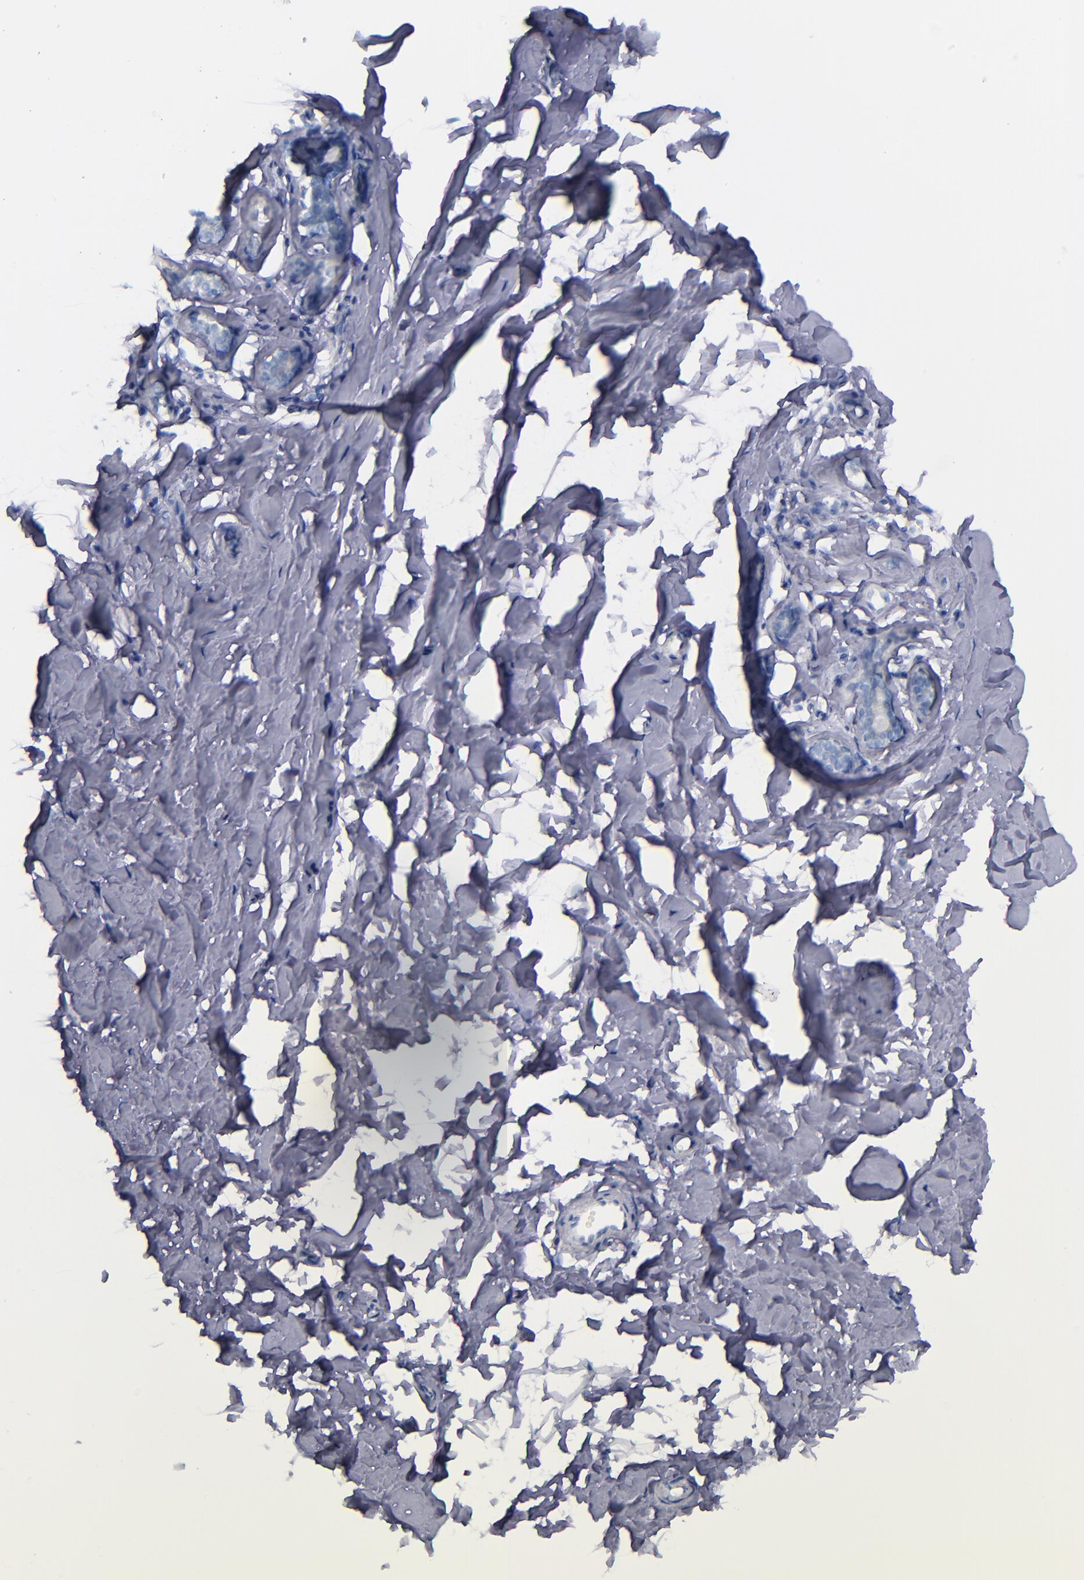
{"staining": {"intensity": "negative", "quantity": "none", "location": "none"}, "tissue": "breast", "cell_type": "Adipocytes", "image_type": "normal", "snomed": [{"axis": "morphology", "description": "Normal tissue, NOS"}, {"axis": "topography", "description": "Breast"}], "caption": "Protein analysis of normal breast shows no significant expression in adipocytes.", "gene": "CNTNAP2", "patient": {"sex": "female", "age": 23}}